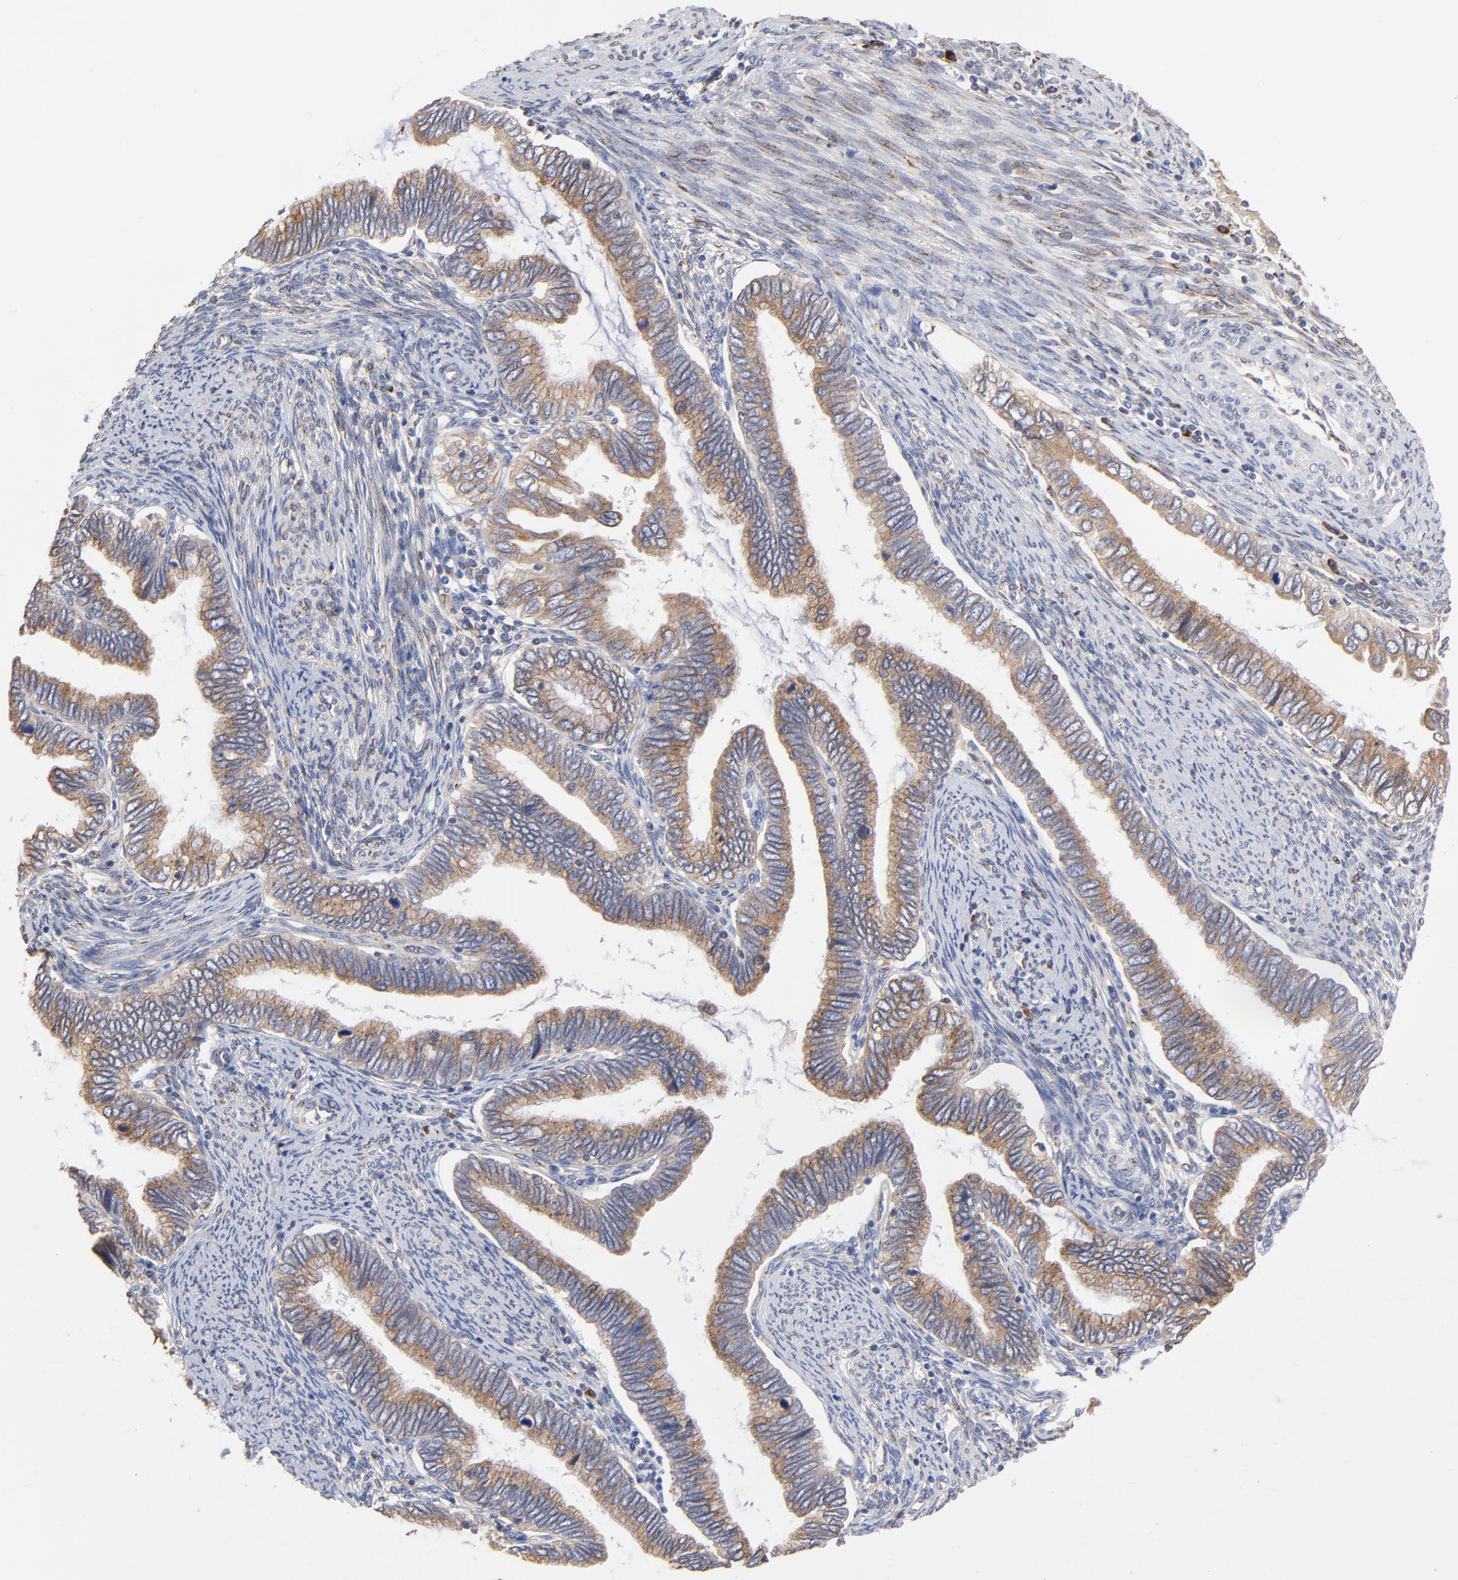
{"staining": {"intensity": "moderate", "quantity": ">75%", "location": "cytoplasmic/membranous"}, "tissue": "cervical cancer", "cell_type": "Tumor cells", "image_type": "cancer", "snomed": [{"axis": "morphology", "description": "Adenocarcinoma, NOS"}, {"axis": "topography", "description": "Cervix"}], "caption": "Immunohistochemistry (IHC) image of neoplastic tissue: cervical cancer stained using immunohistochemistry (IHC) shows medium levels of moderate protein expression localized specifically in the cytoplasmic/membranous of tumor cells, appearing as a cytoplasmic/membranous brown color.", "gene": "LMAN1", "patient": {"sex": "female", "age": 49}}